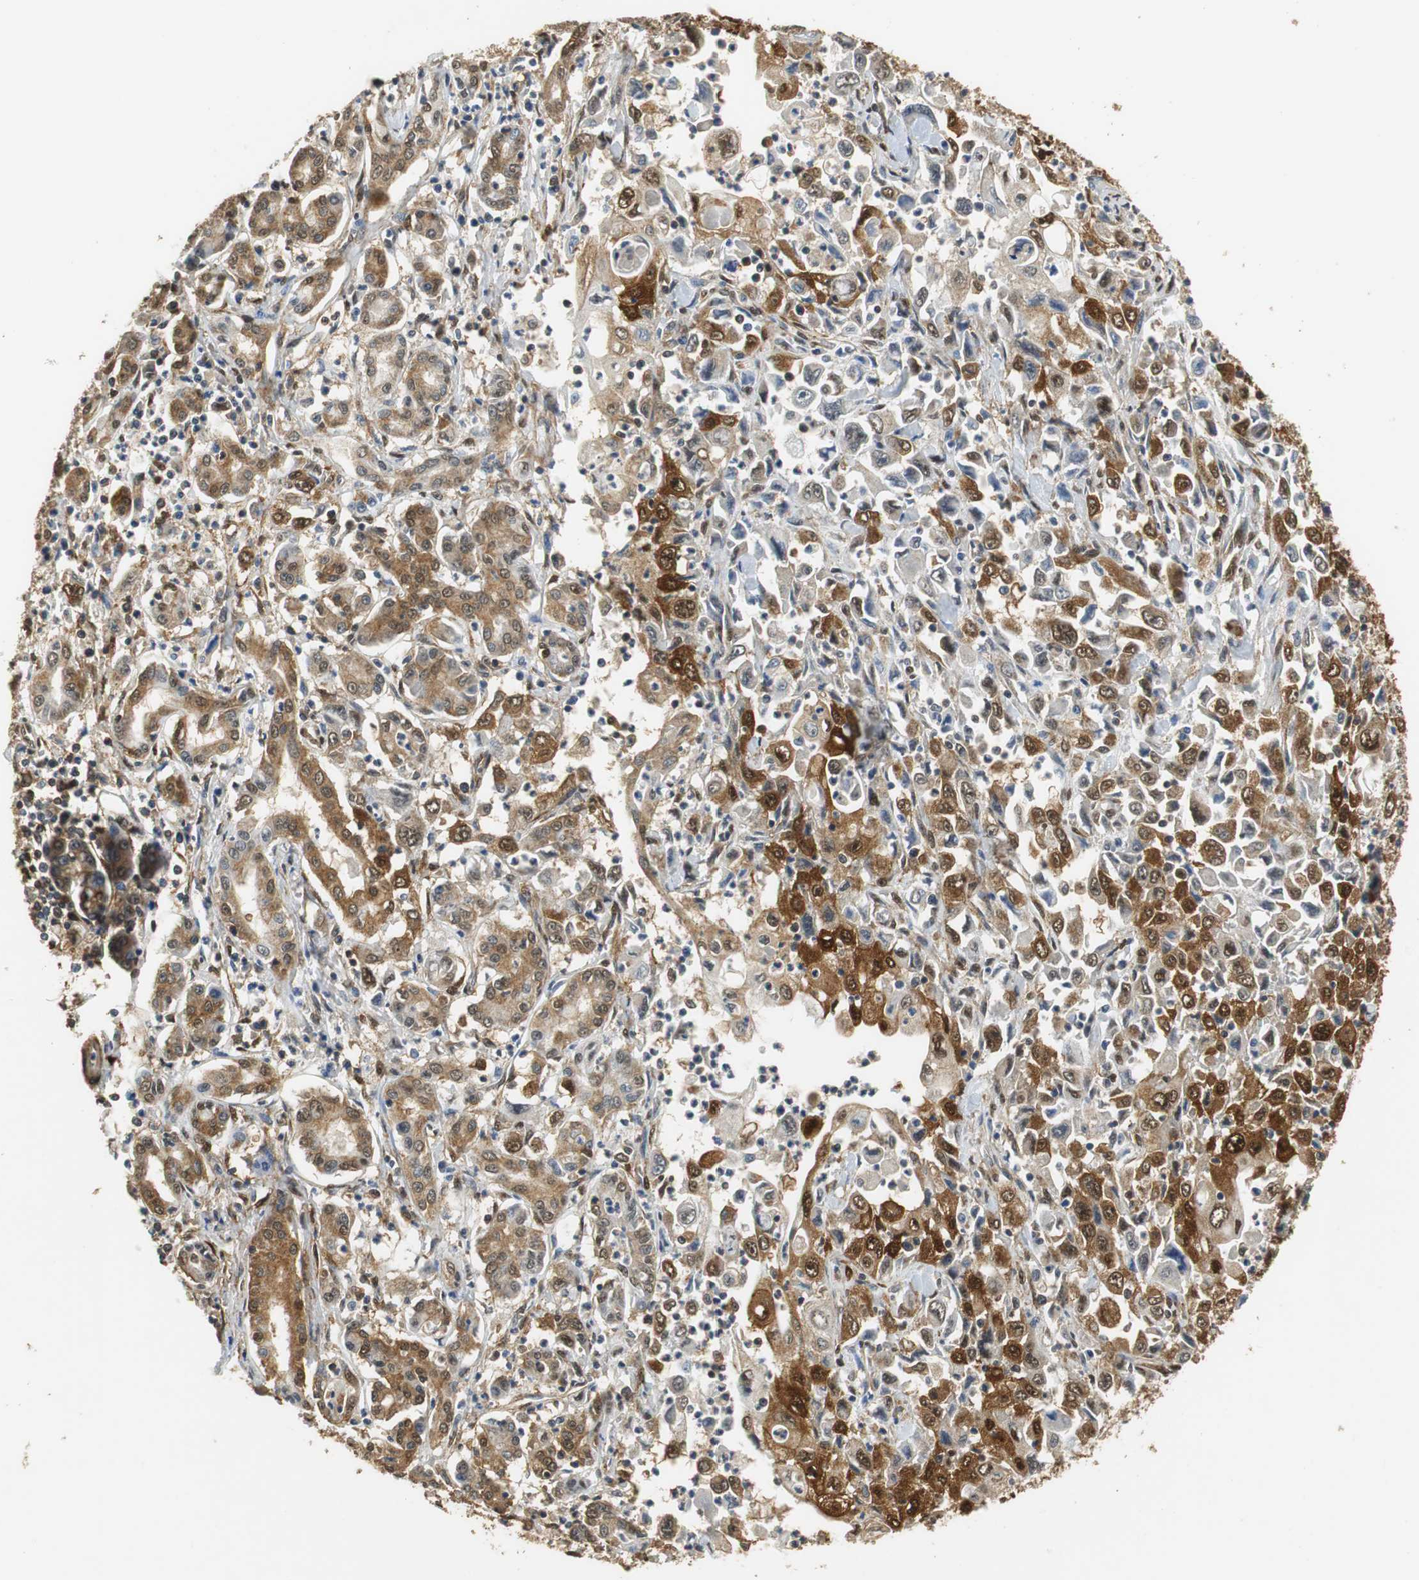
{"staining": {"intensity": "strong", "quantity": ">75%", "location": "cytoplasmic/membranous,nuclear"}, "tissue": "pancreatic cancer", "cell_type": "Tumor cells", "image_type": "cancer", "snomed": [{"axis": "morphology", "description": "Adenocarcinoma, NOS"}, {"axis": "topography", "description": "Pancreas"}], "caption": "Pancreatic cancer was stained to show a protein in brown. There is high levels of strong cytoplasmic/membranous and nuclear expression in approximately >75% of tumor cells. (DAB IHC, brown staining for protein, blue staining for nuclei).", "gene": "UBQLN2", "patient": {"sex": "male", "age": 70}}